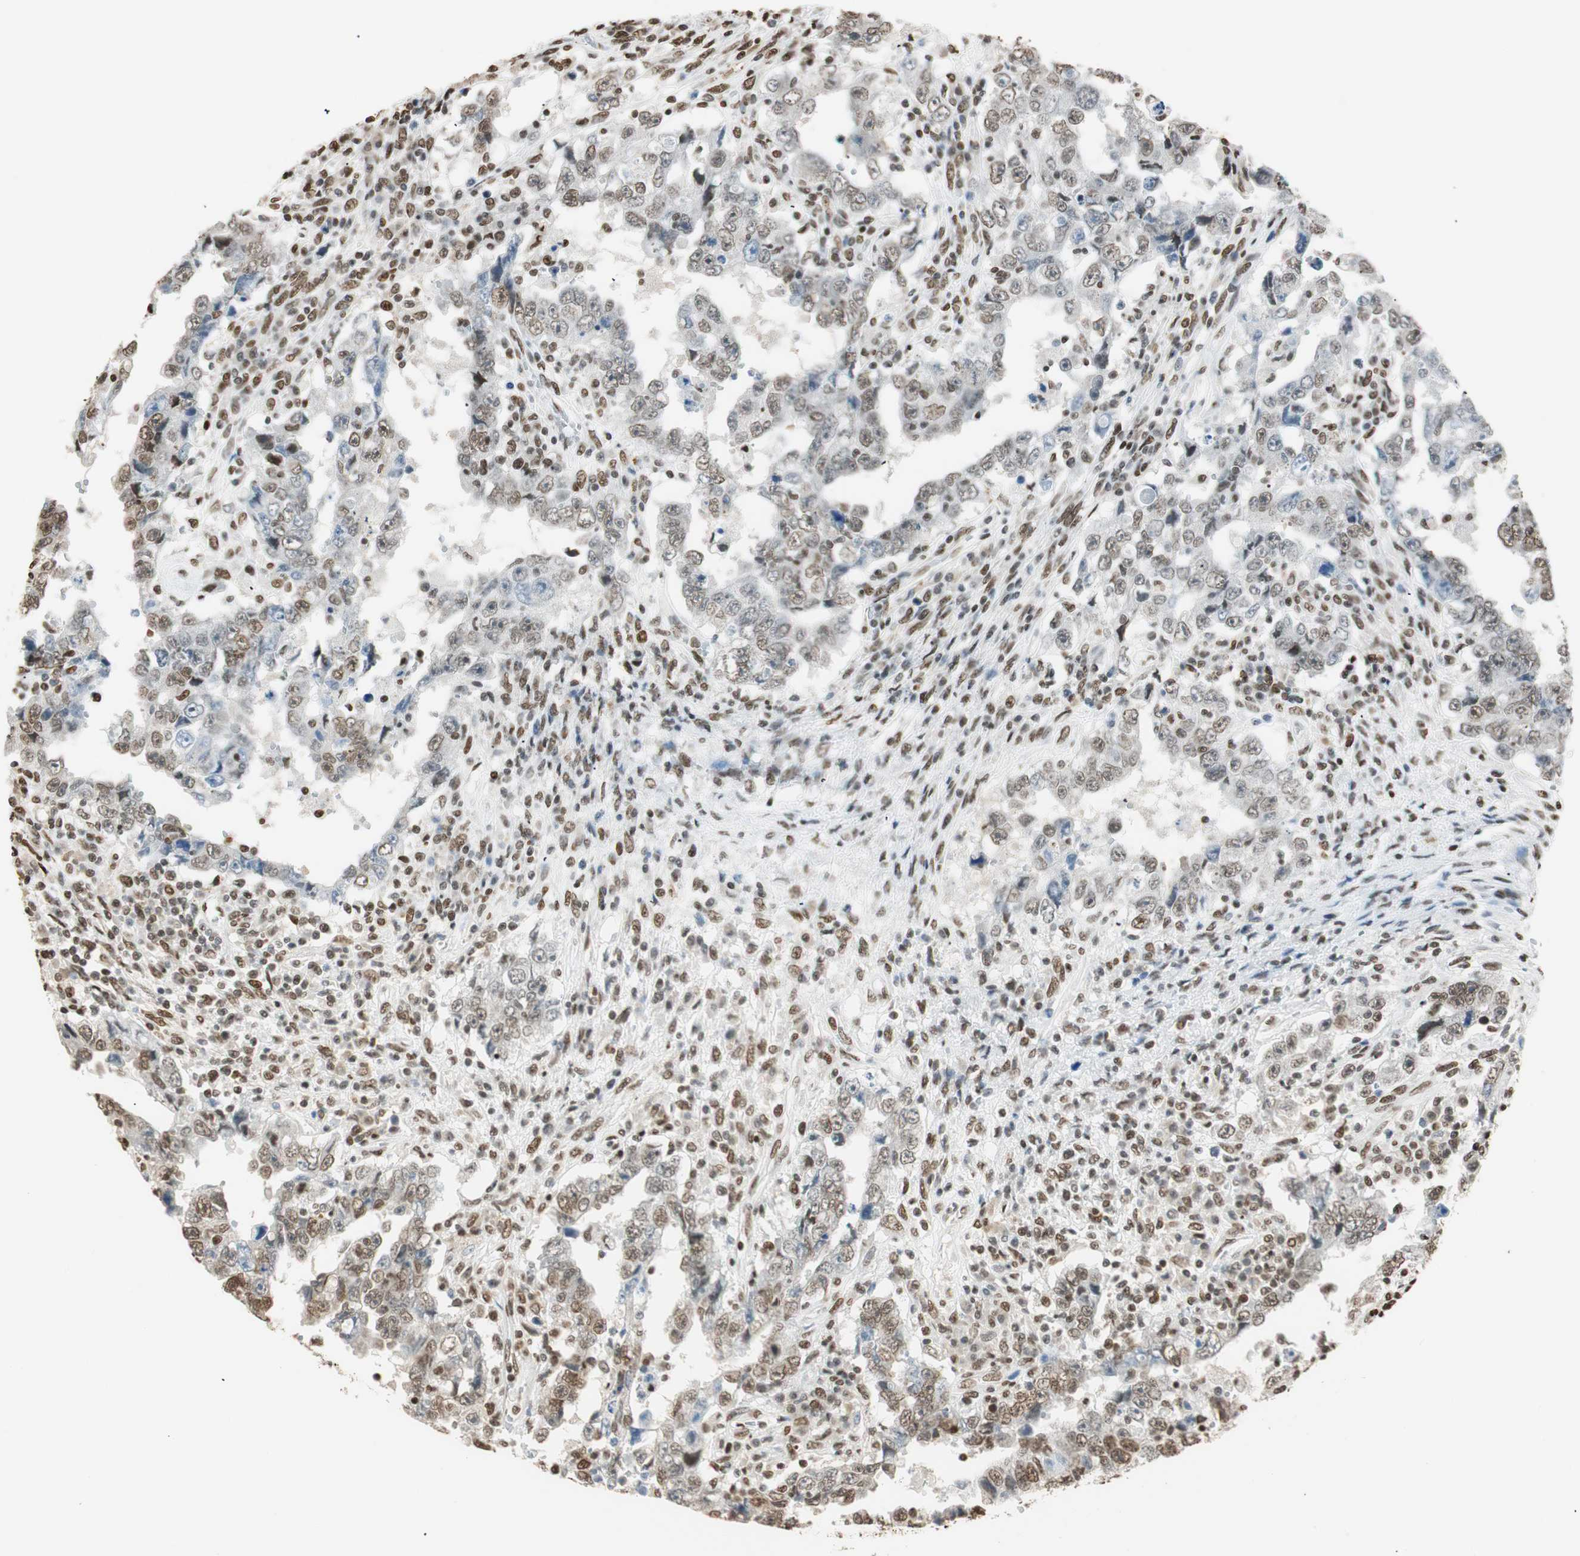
{"staining": {"intensity": "weak", "quantity": ">75%", "location": "nuclear"}, "tissue": "testis cancer", "cell_type": "Tumor cells", "image_type": "cancer", "snomed": [{"axis": "morphology", "description": "Carcinoma, Embryonal, NOS"}, {"axis": "topography", "description": "Testis"}], "caption": "High-power microscopy captured an immunohistochemistry (IHC) histopathology image of testis cancer, revealing weak nuclear expression in approximately >75% of tumor cells. (DAB IHC with brightfield microscopy, high magnification).", "gene": "FANCG", "patient": {"sex": "male", "age": 26}}